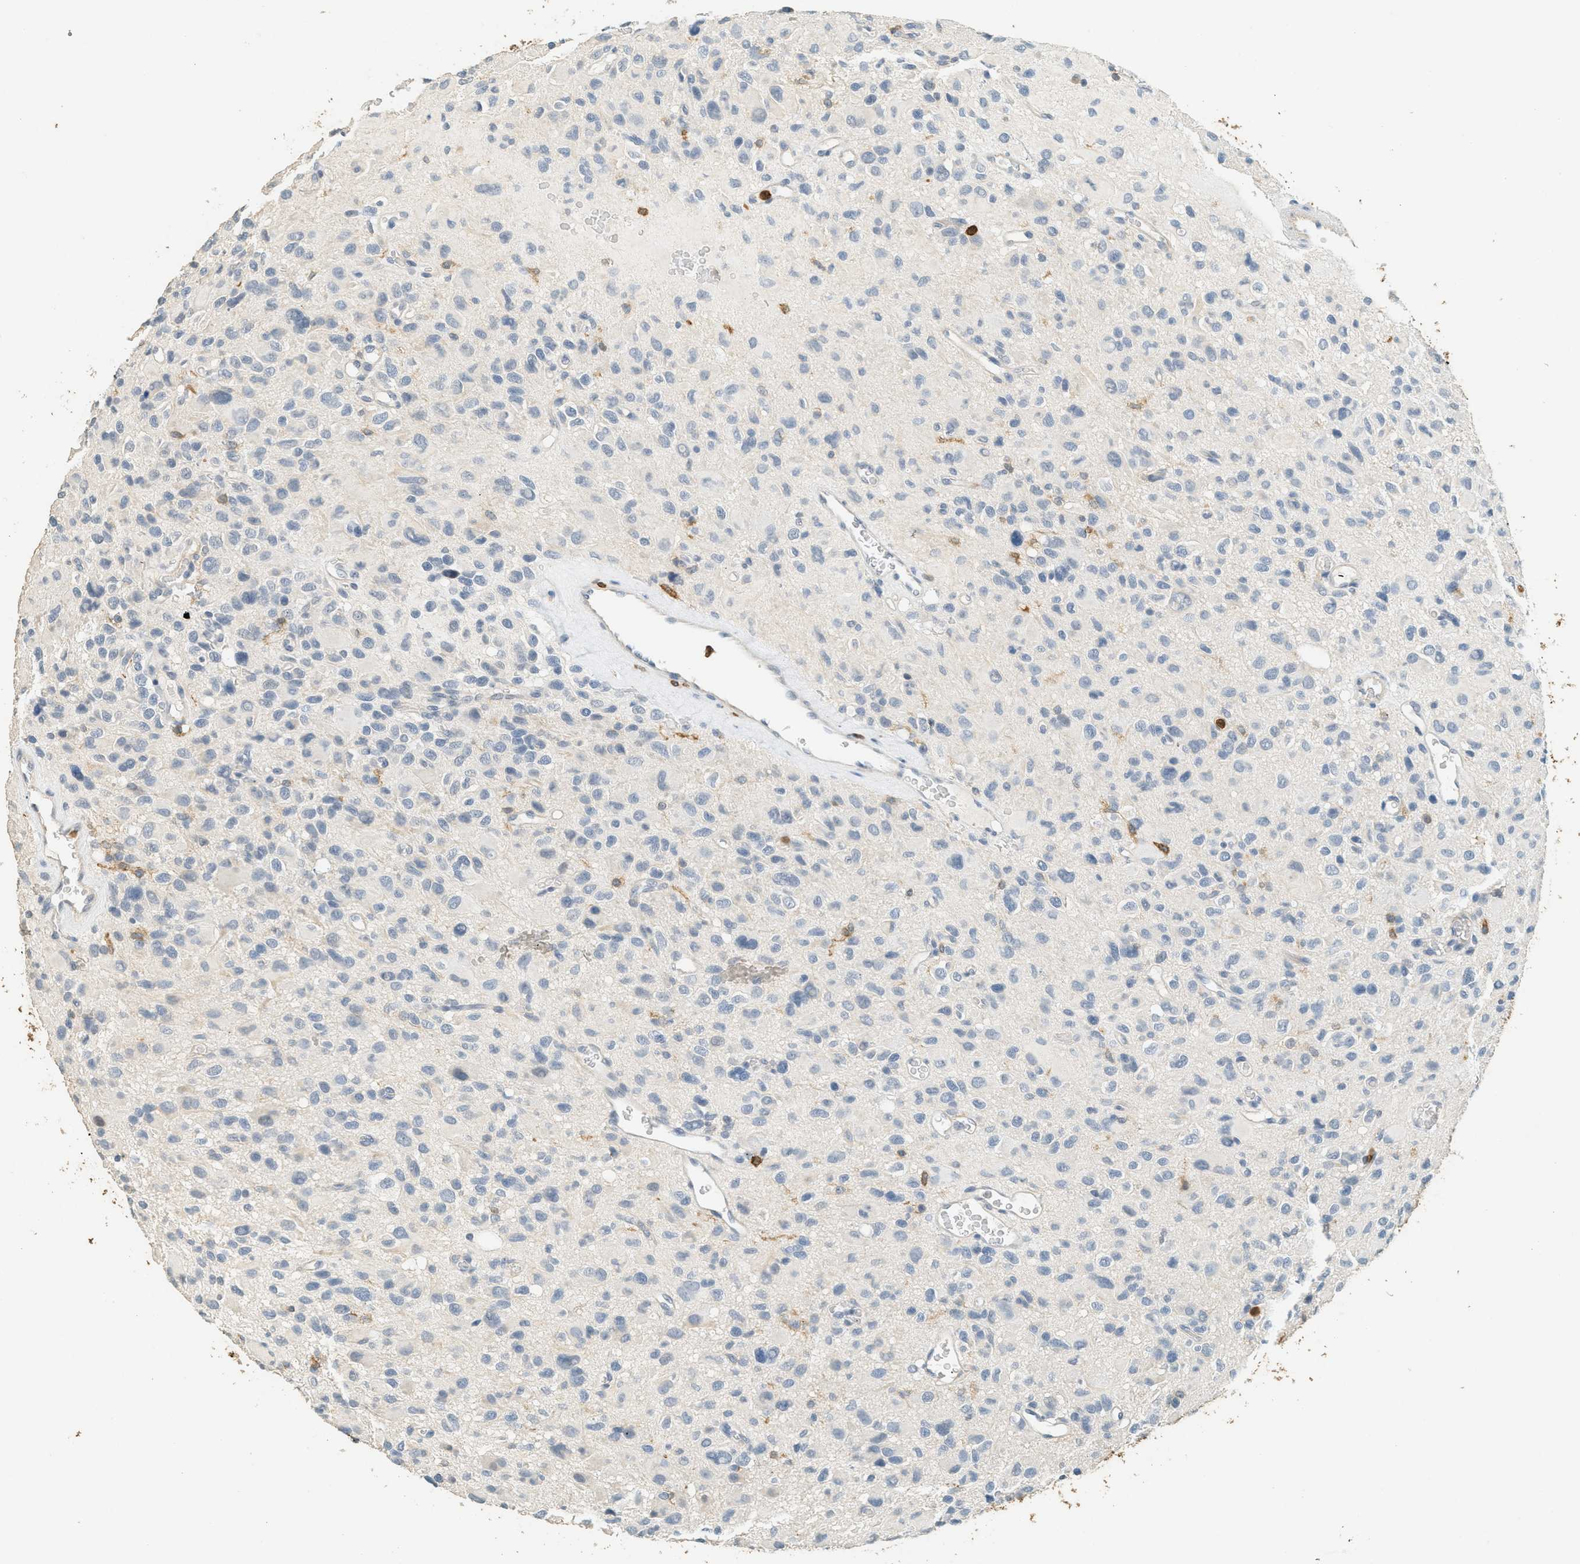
{"staining": {"intensity": "negative", "quantity": "none", "location": "none"}, "tissue": "glioma", "cell_type": "Tumor cells", "image_type": "cancer", "snomed": [{"axis": "morphology", "description": "Glioma, malignant, High grade"}, {"axis": "topography", "description": "Brain"}], "caption": "Immunohistochemical staining of glioma displays no significant positivity in tumor cells.", "gene": "LSP1", "patient": {"sex": "male", "age": 48}}